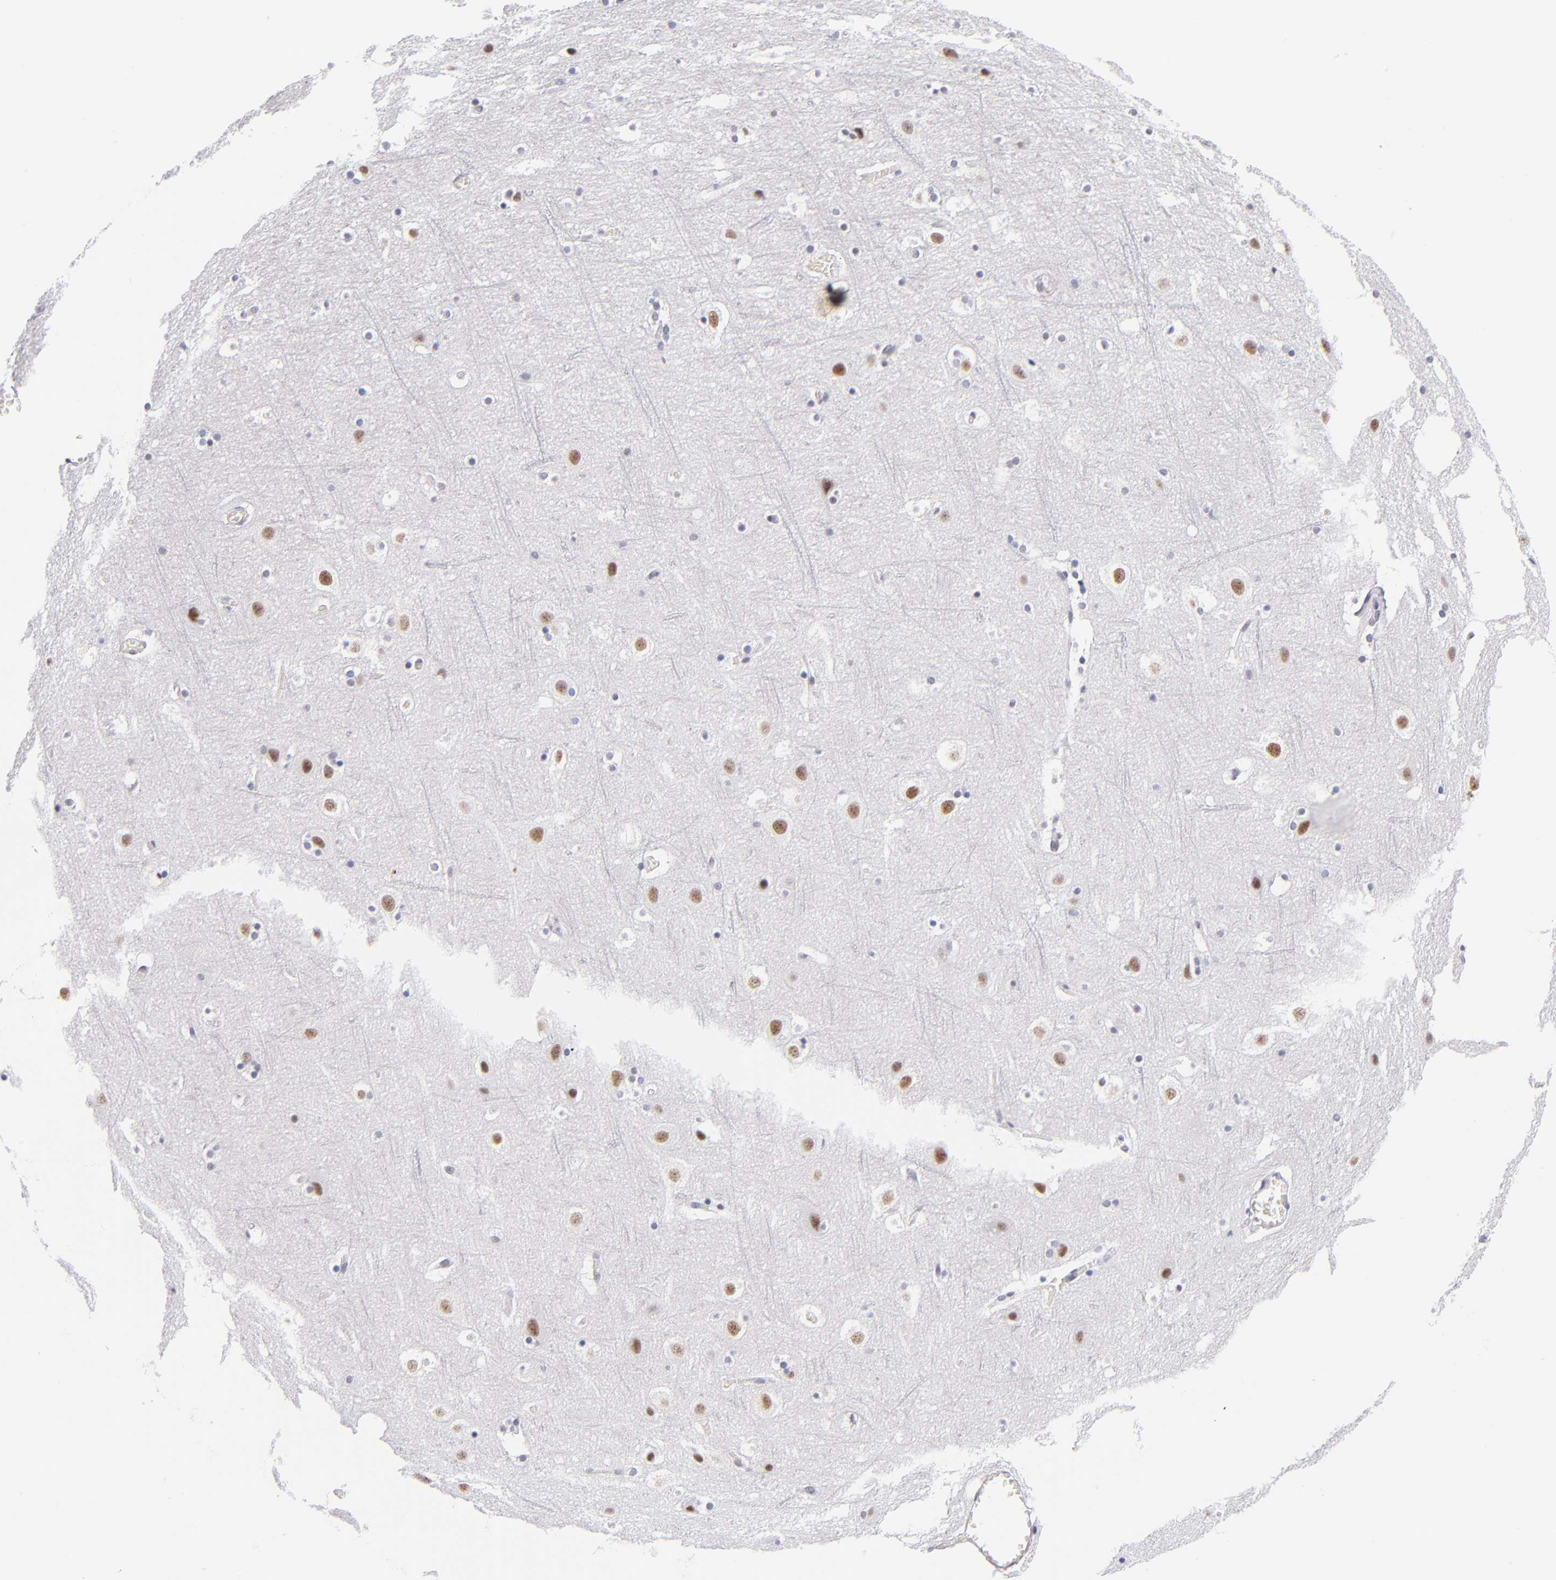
{"staining": {"intensity": "negative", "quantity": "none", "location": "none"}, "tissue": "cerebral cortex", "cell_type": "Endothelial cells", "image_type": "normal", "snomed": [{"axis": "morphology", "description": "Normal tissue, NOS"}, {"axis": "topography", "description": "Cerebral cortex"}], "caption": "This histopathology image is of benign cerebral cortex stained with immunohistochemistry to label a protein in brown with the nuclei are counter-stained blue. There is no expression in endothelial cells.", "gene": "SNRPB", "patient": {"sex": "male", "age": 45}}